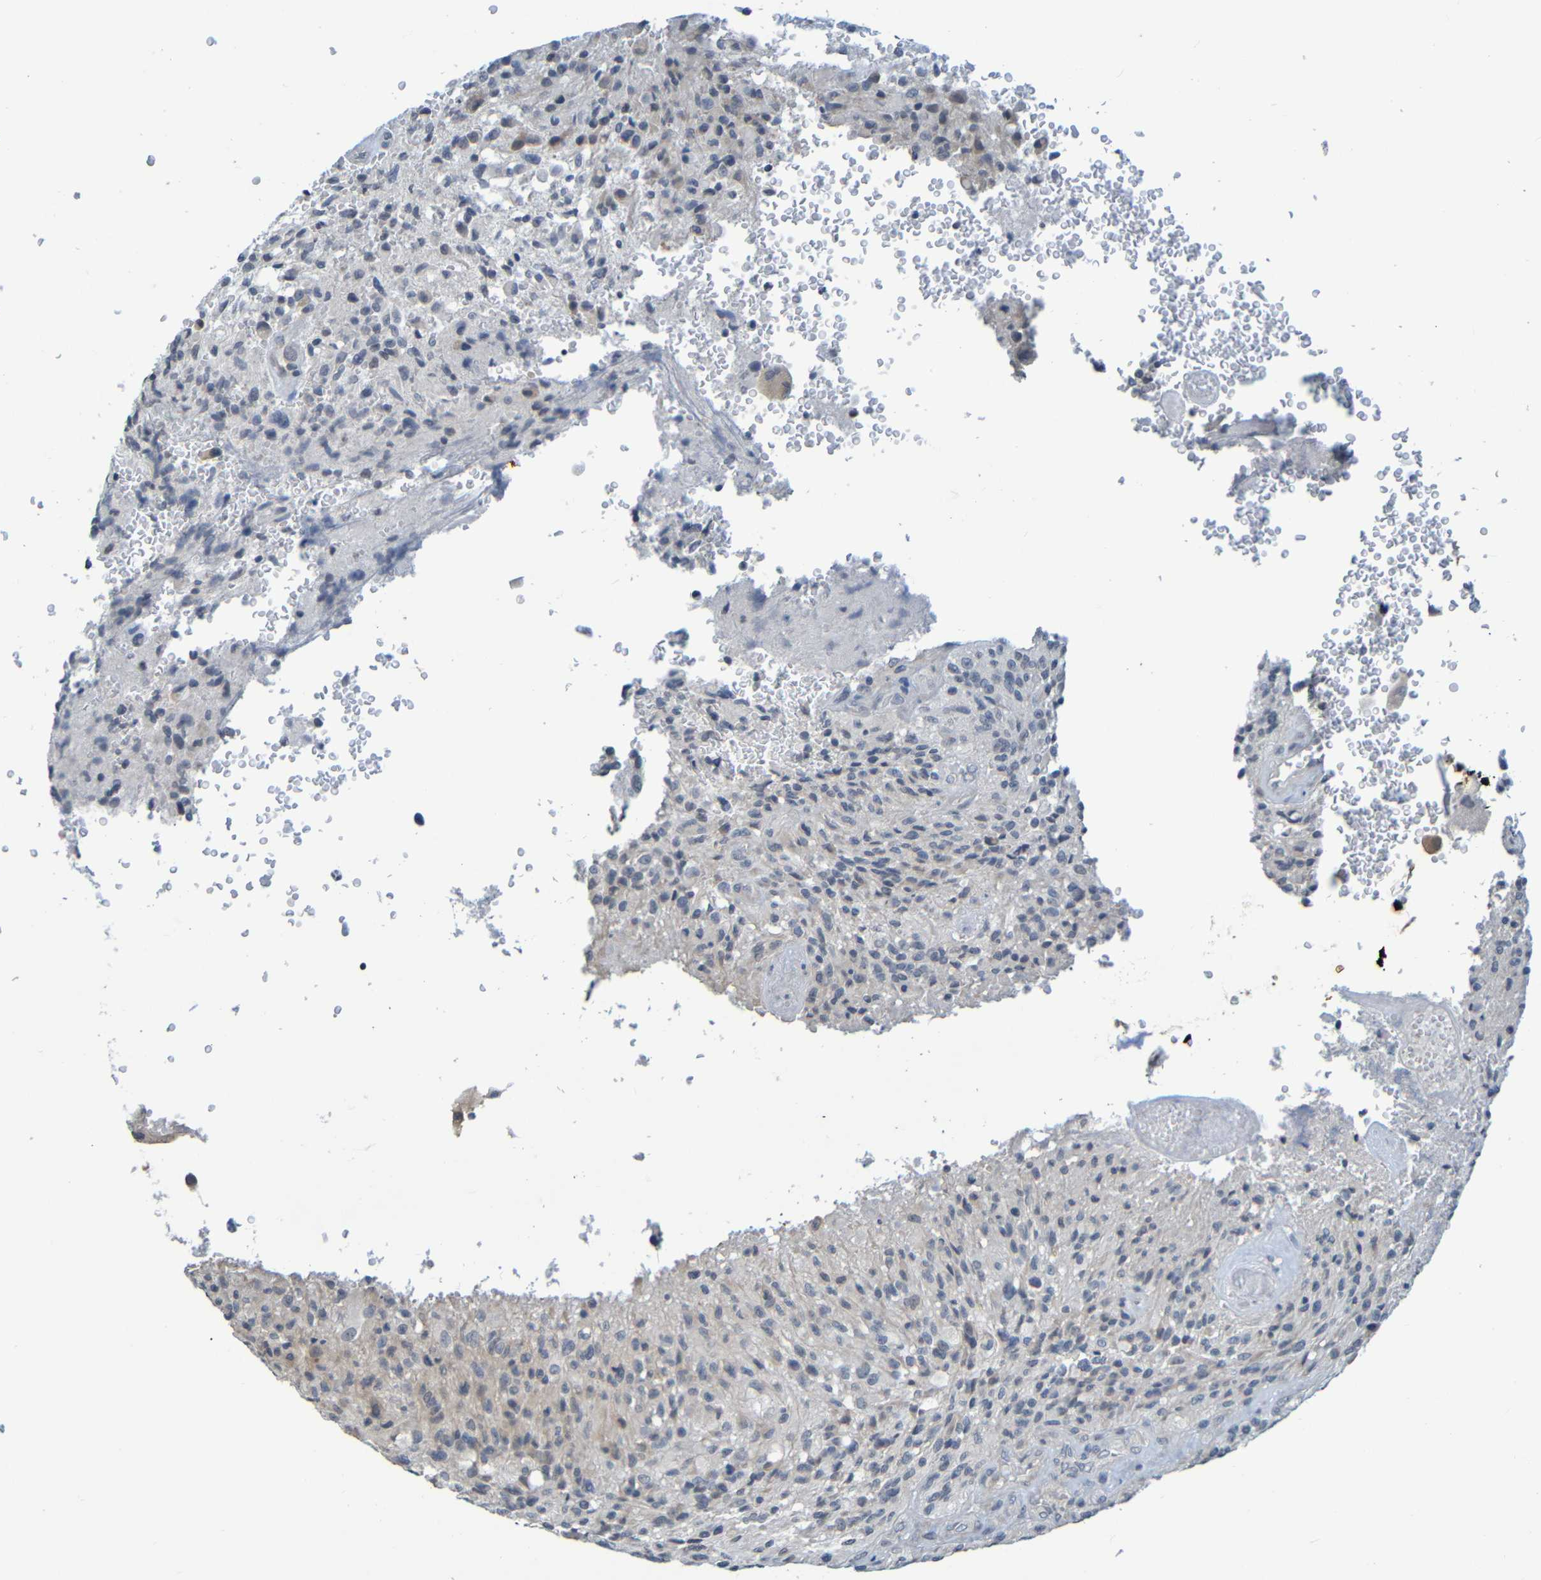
{"staining": {"intensity": "negative", "quantity": "none", "location": "none"}, "tissue": "glioma", "cell_type": "Tumor cells", "image_type": "cancer", "snomed": [{"axis": "morphology", "description": "Normal tissue, NOS"}, {"axis": "morphology", "description": "Glioma, malignant, High grade"}, {"axis": "topography", "description": "Cerebral cortex"}], "caption": "An immunohistochemistry (IHC) histopathology image of malignant glioma (high-grade) is shown. There is no staining in tumor cells of malignant glioma (high-grade).", "gene": "C3AR1", "patient": {"sex": "male", "age": 56}}